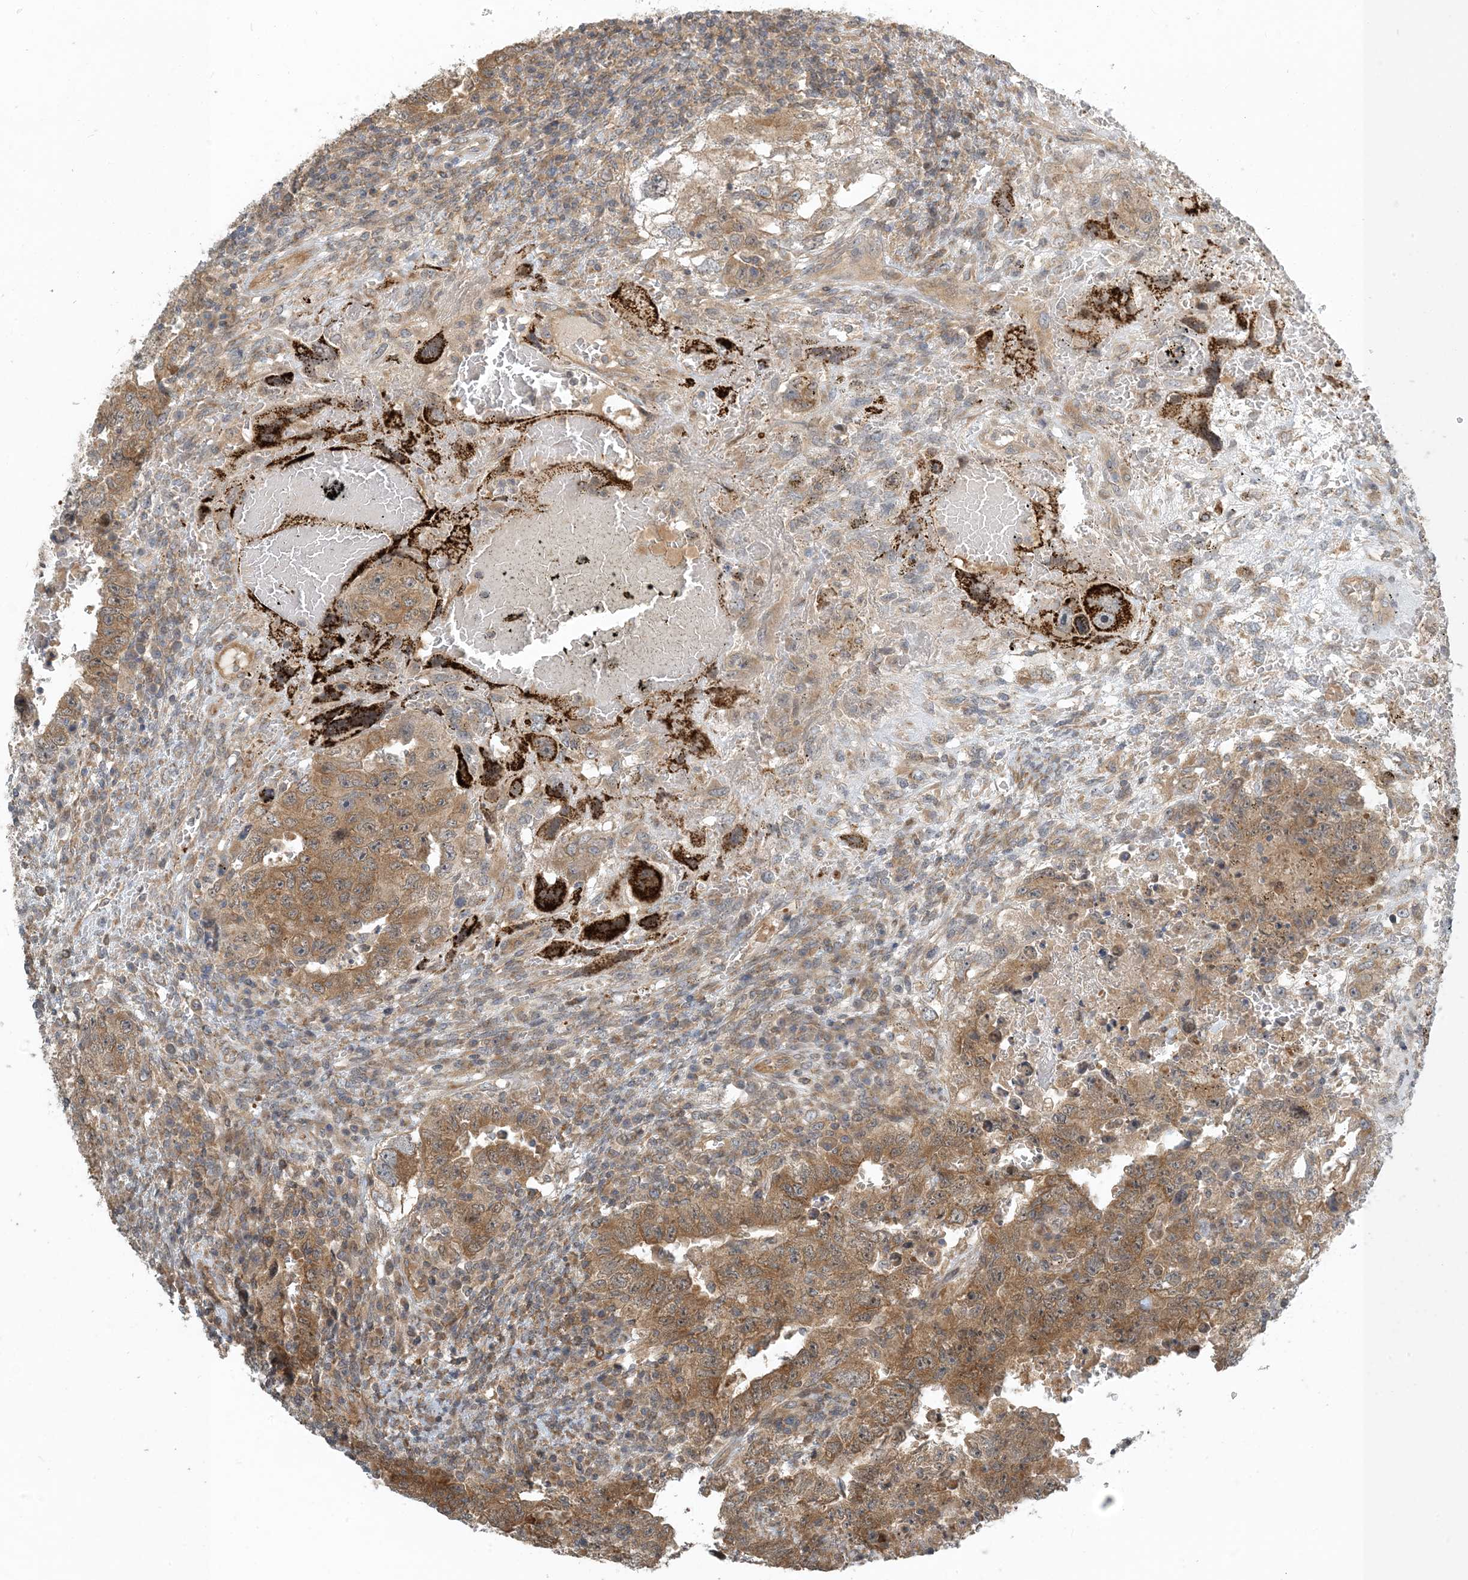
{"staining": {"intensity": "moderate", "quantity": ">75%", "location": "cytoplasmic/membranous"}, "tissue": "testis cancer", "cell_type": "Tumor cells", "image_type": "cancer", "snomed": [{"axis": "morphology", "description": "Carcinoma, Embryonal, NOS"}, {"axis": "topography", "description": "Testis"}], "caption": "Immunohistochemistry (DAB) staining of testis cancer (embryonal carcinoma) displays moderate cytoplasmic/membranous protein positivity in about >75% of tumor cells.", "gene": "ZBTB3", "patient": {"sex": "male", "age": 26}}